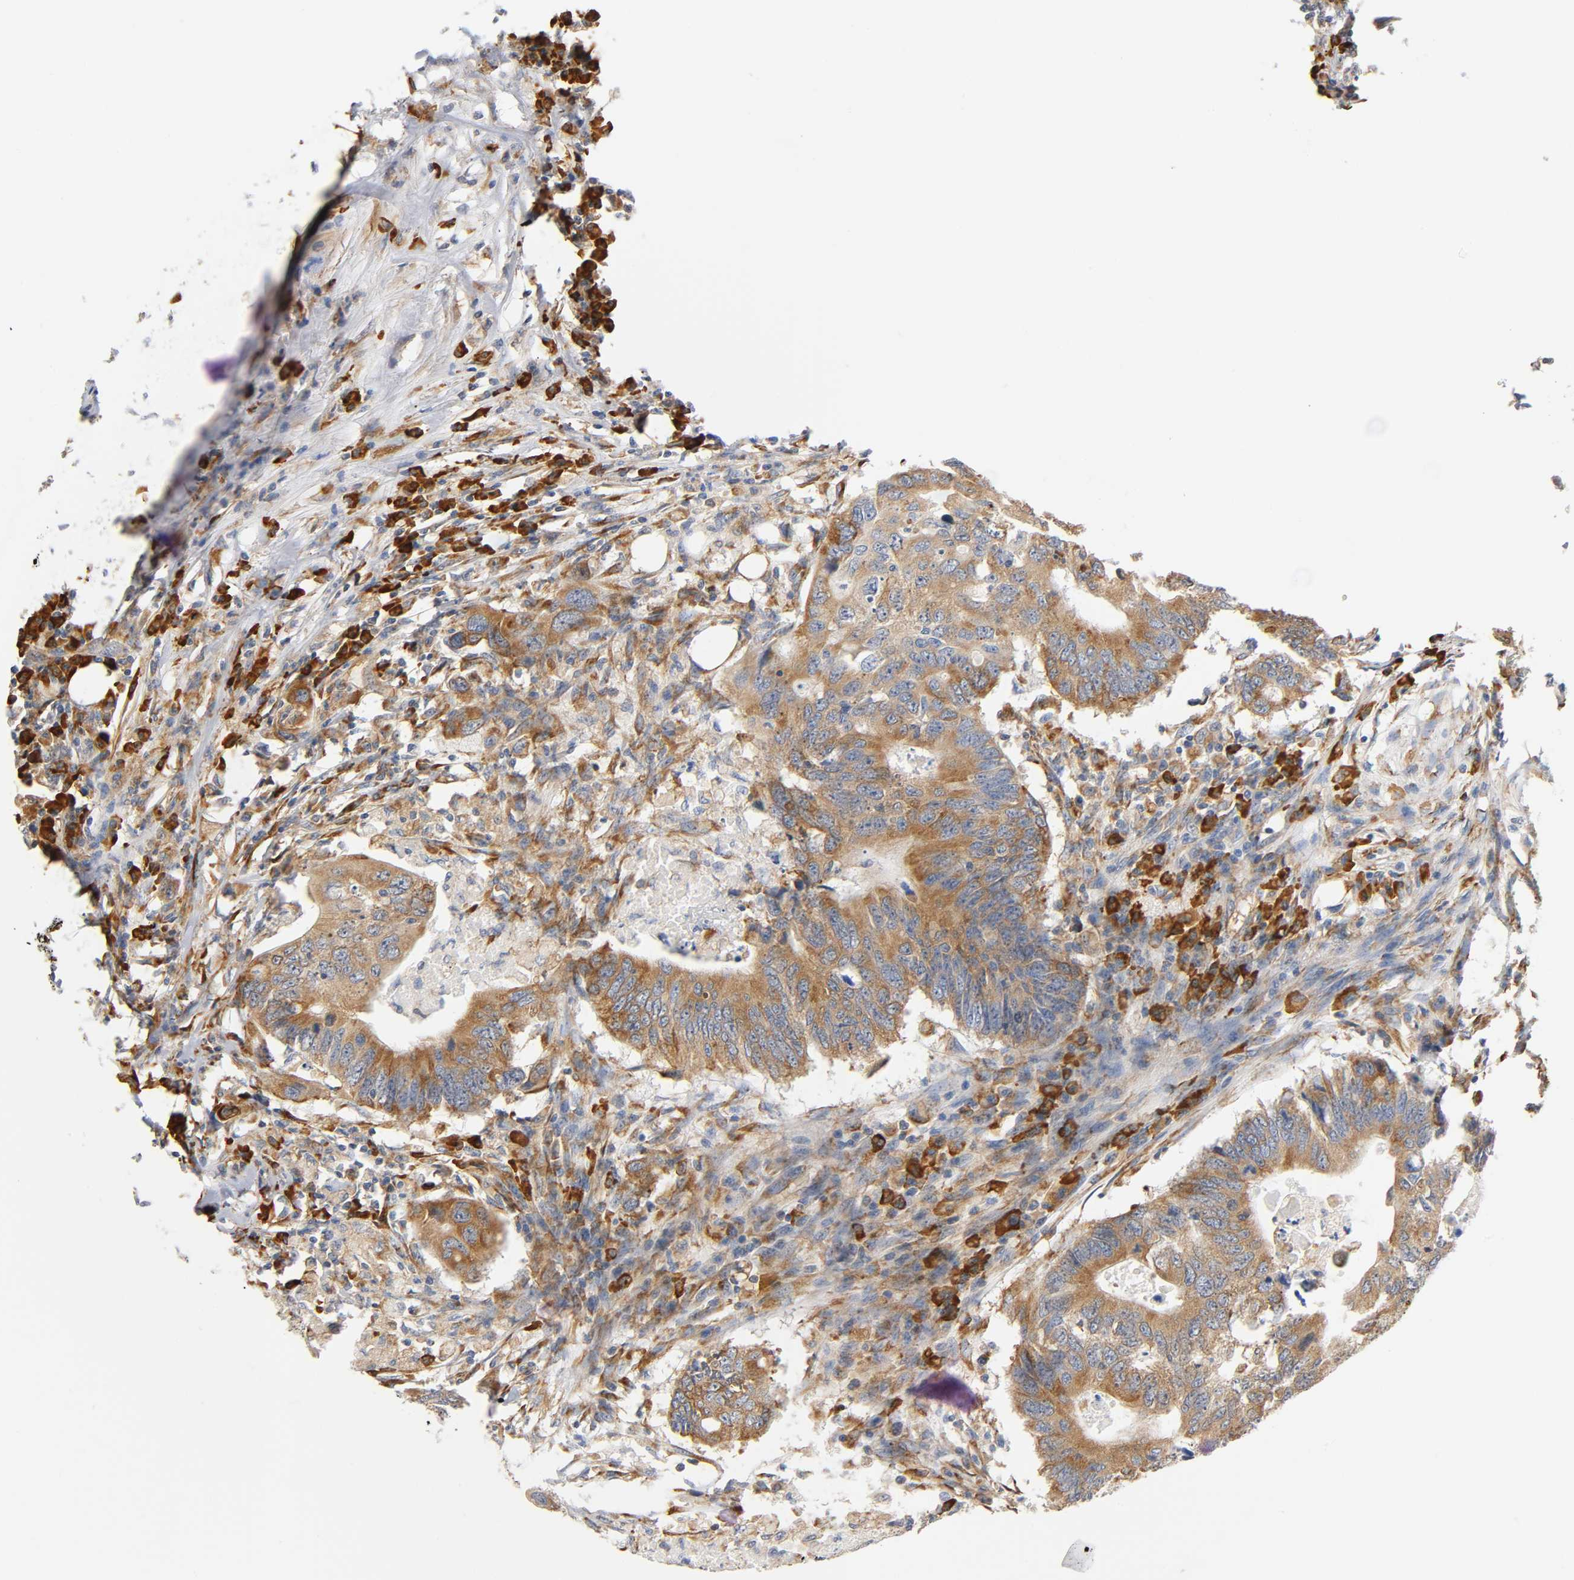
{"staining": {"intensity": "moderate", "quantity": "25%-75%", "location": "cytoplasmic/membranous"}, "tissue": "colorectal cancer", "cell_type": "Tumor cells", "image_type": "cancer", "snomed": [{"axis": "morphology", "description": "Adenocarcinoma, NOS"}, {"axis": "topography", "description": "Colon"}], "caption": "Moderate cytoplasmic/membranous protein staining is present in about 25%-75% of tumor cells in colorectal cancer.", "gene": "UCKL1", "patient": {"sex": "male", "age": 71}}